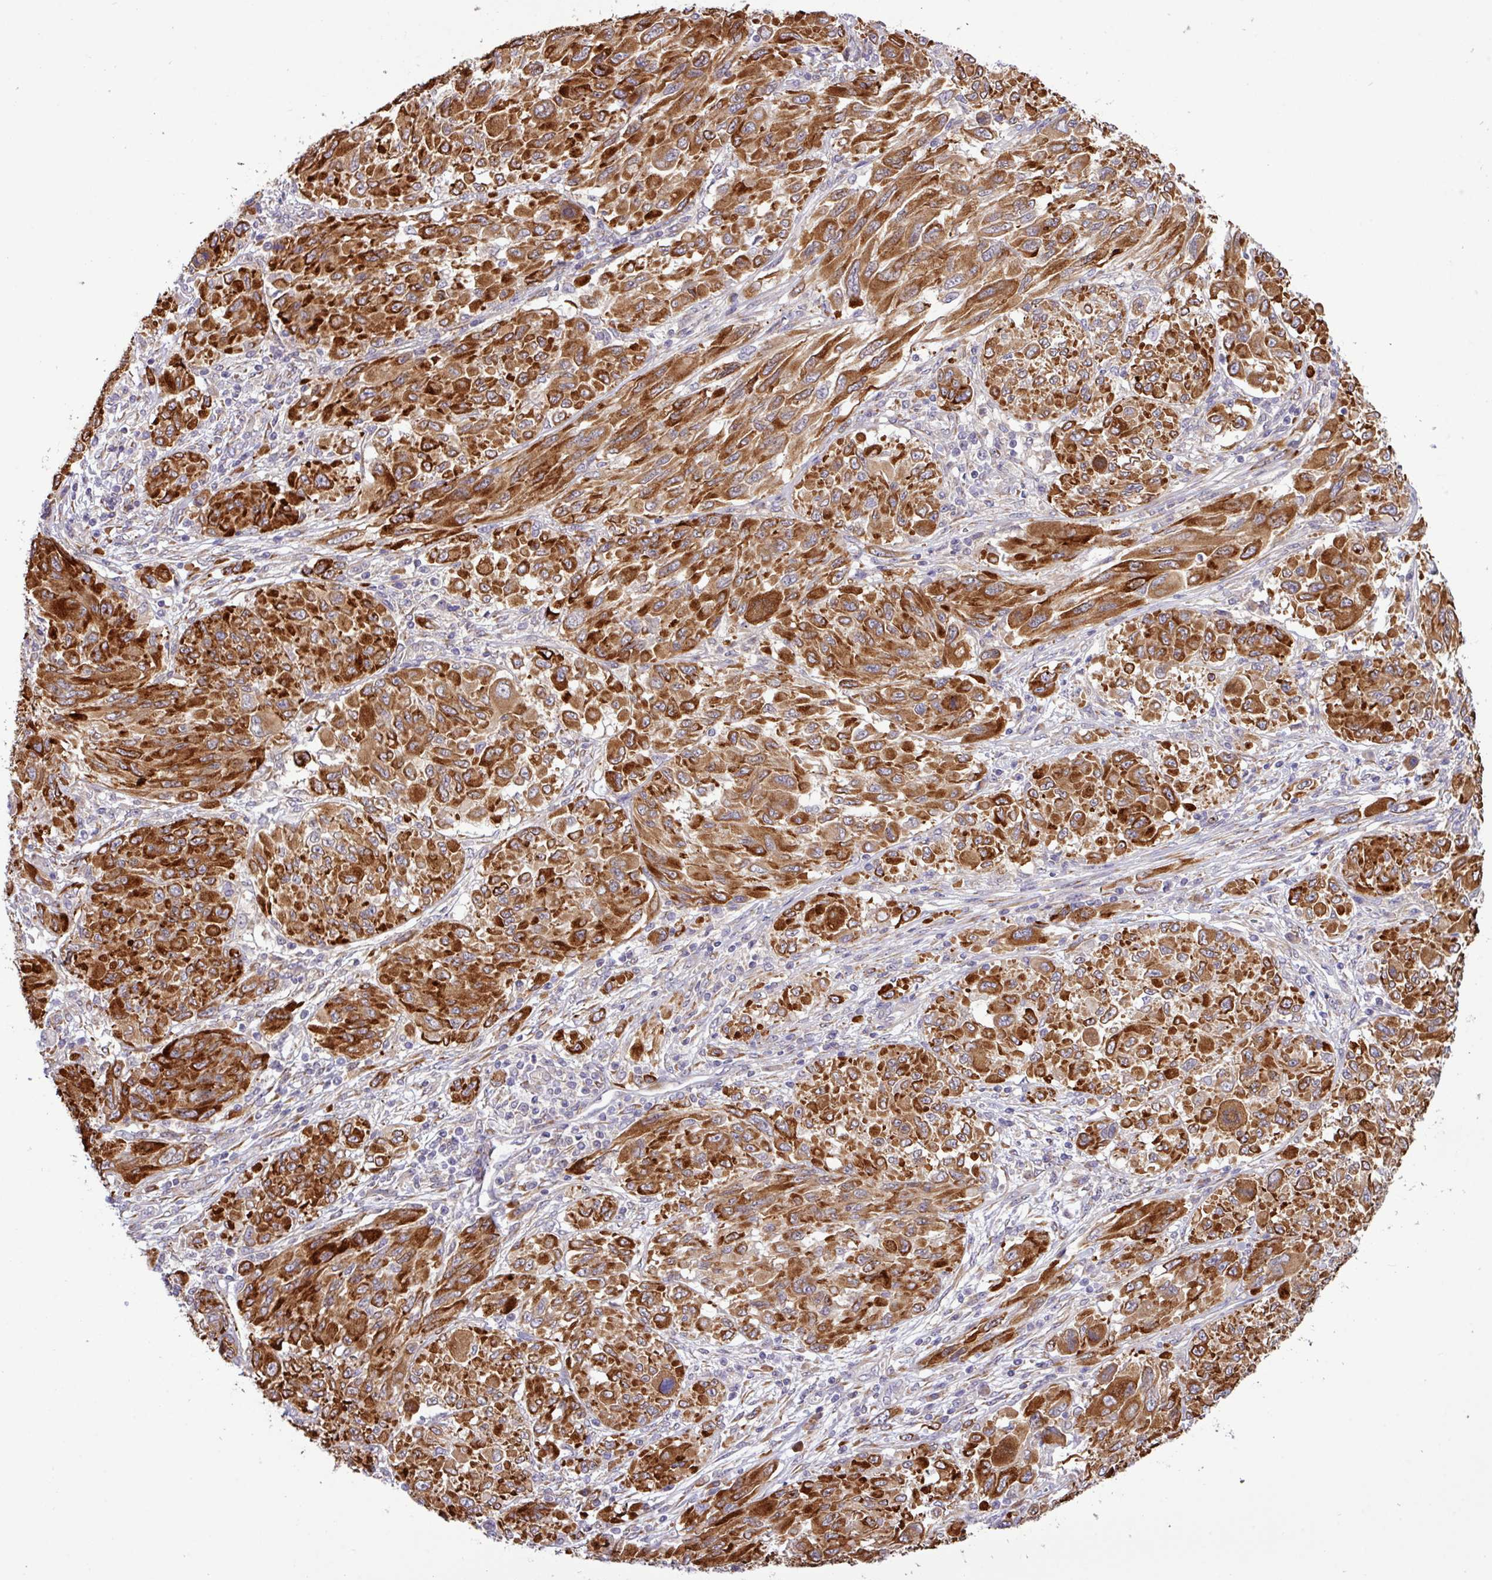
{"staining": {"intensity": "strong", "quantity": ">75%", "location": "cytoplasmic/membranous"}, "tissue": "melanoma", "cell_type": "Tumor cells", "image_type": "cancer", "snomed": [{"axis": "morphology", "description": "Malignant melanoma, NOS"}, {"axis": "topography", "description": "Skin"}], "caption": "IHC histopathology image of neoplastic tissue: malignant melanoma stained using immunohistochemistry (IHC) shows high levels of strong protein expression localized specifically in the cytoplasmic/membranous of tumor cells, appearing as a cytoplasmic/membranous brown color.", "gene": "TM2D2", "patient": {"sex": "female", "age": 91}}